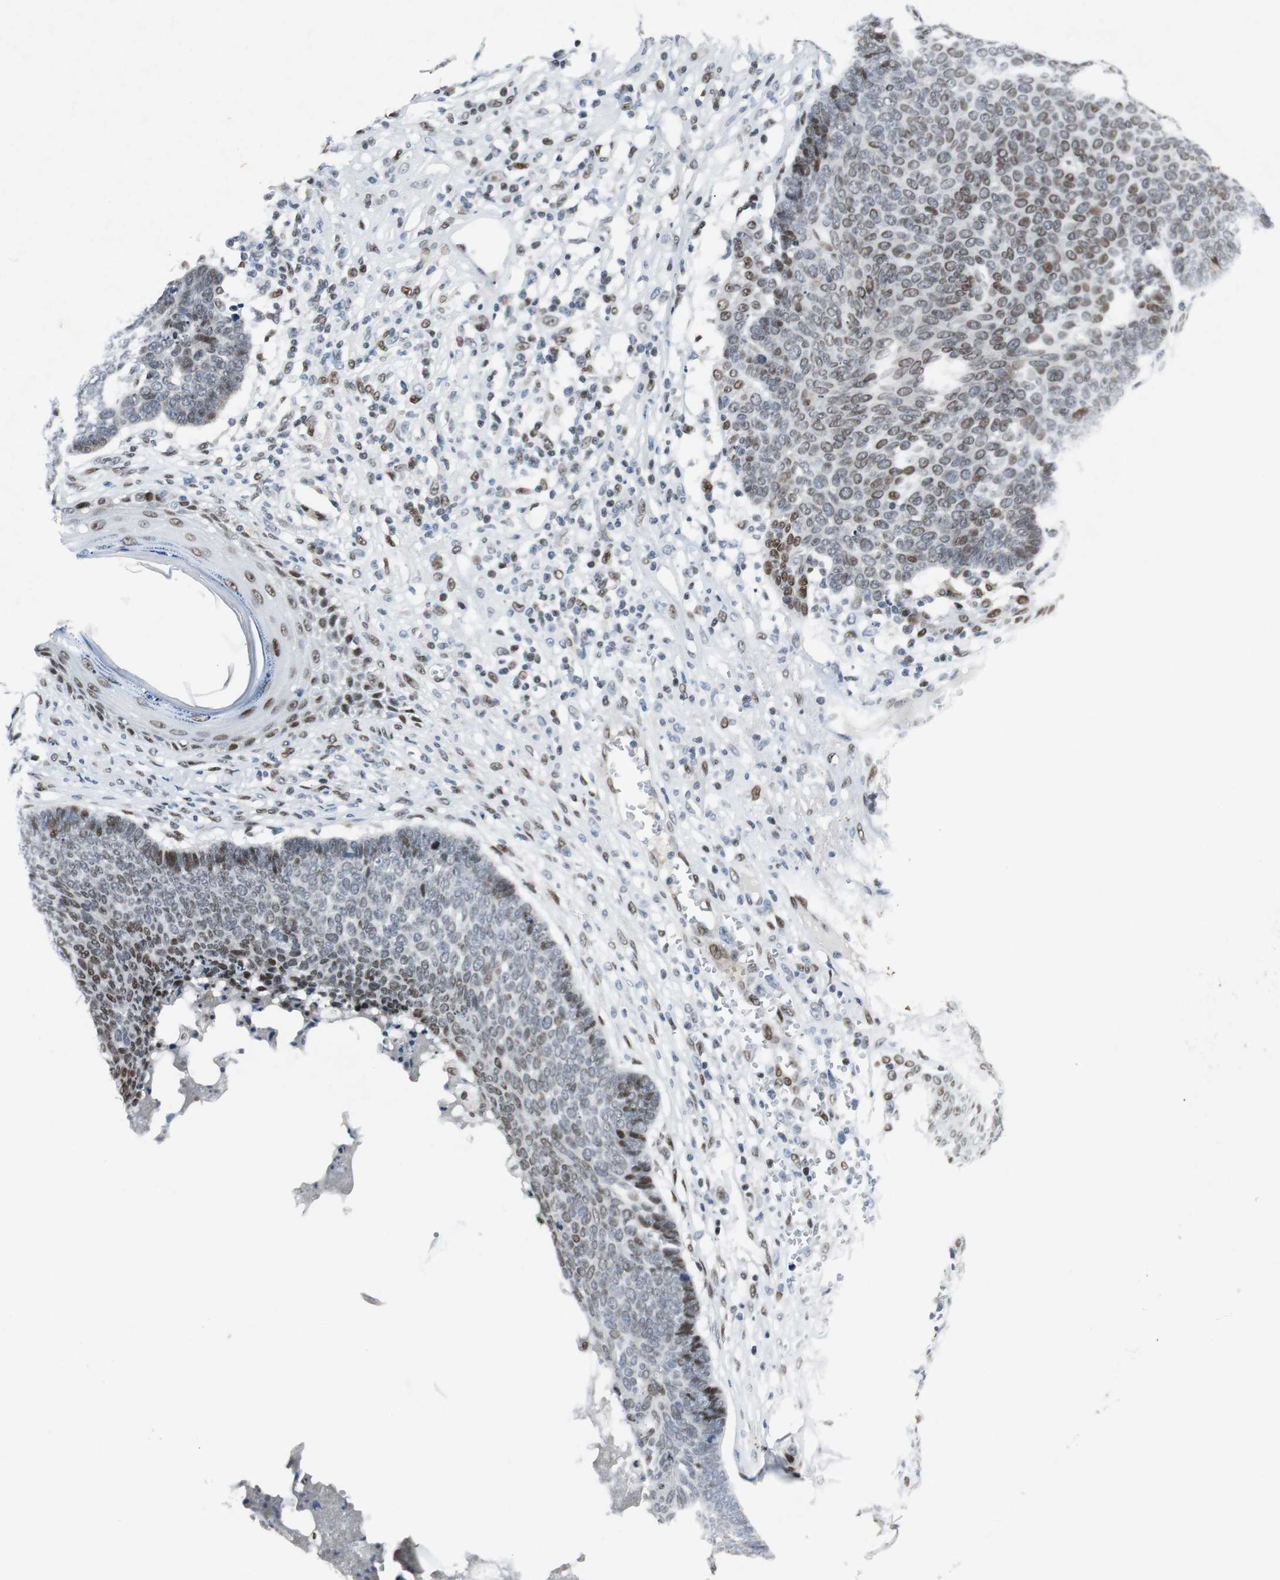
{"staining": {"intensity": "weak", "quantity": "25%-75%", "location": "nuclear"}, "tissue": "skin cancer", "cell_type": "Tumor cells", "image_type": "cancer", "snomed": [{"axis": "morphology", "description": "Basal cell carcinoma"}, {"axis": "topography", "description": "Skin"}], "caption": "The micrograph displays immunohistochemical staining of skin basal cell carcinoma. There is weak nuclear expression is identified in approximately 25%-75% of tumor cells. The protein is stained brown, and the nuclei are stained in blue (DAB (3,3'-diaminobenzidine) IHC with brightfield microscopy, high magnification).", "gene": "AJUBA", "patient": {"sex": "male", "age": 84}}